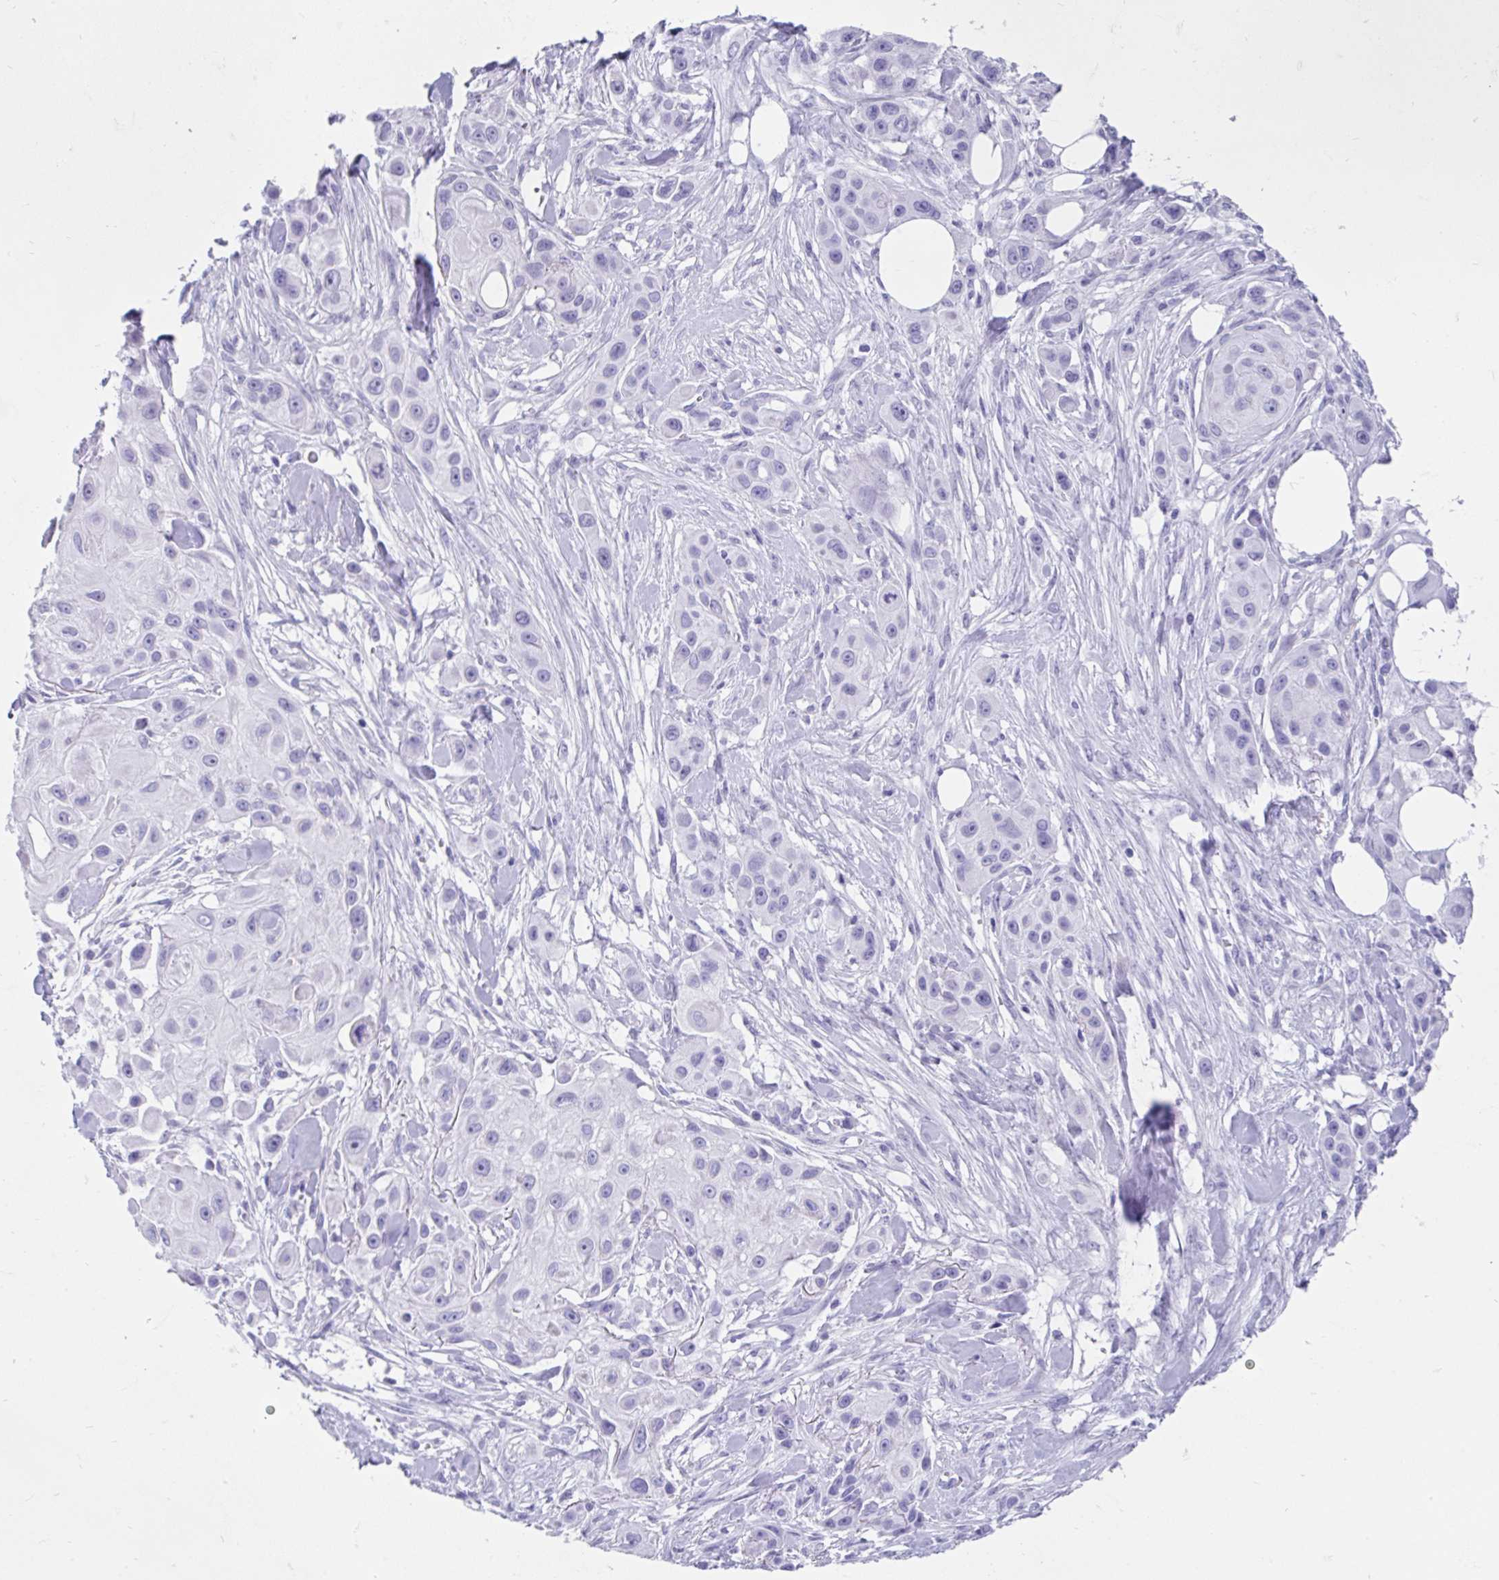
{"staining": {"intensity": "negative", "quantity": "none", "location": "none"}, "tissue": "skin cancer", "cell_type": "Tumor cells", "image_type": "cancer", "snomed": [{"axis": "morphology", "description": "Squamous cell carcinoma, NOS"}, {"axis": "topography", "description": "Skin"}], "caption": "A histopathology image of human skin cancer is negative for staining in tumor cells.", "gene": "FAM107A", "patient": {"sex": "male", "age": 63}}